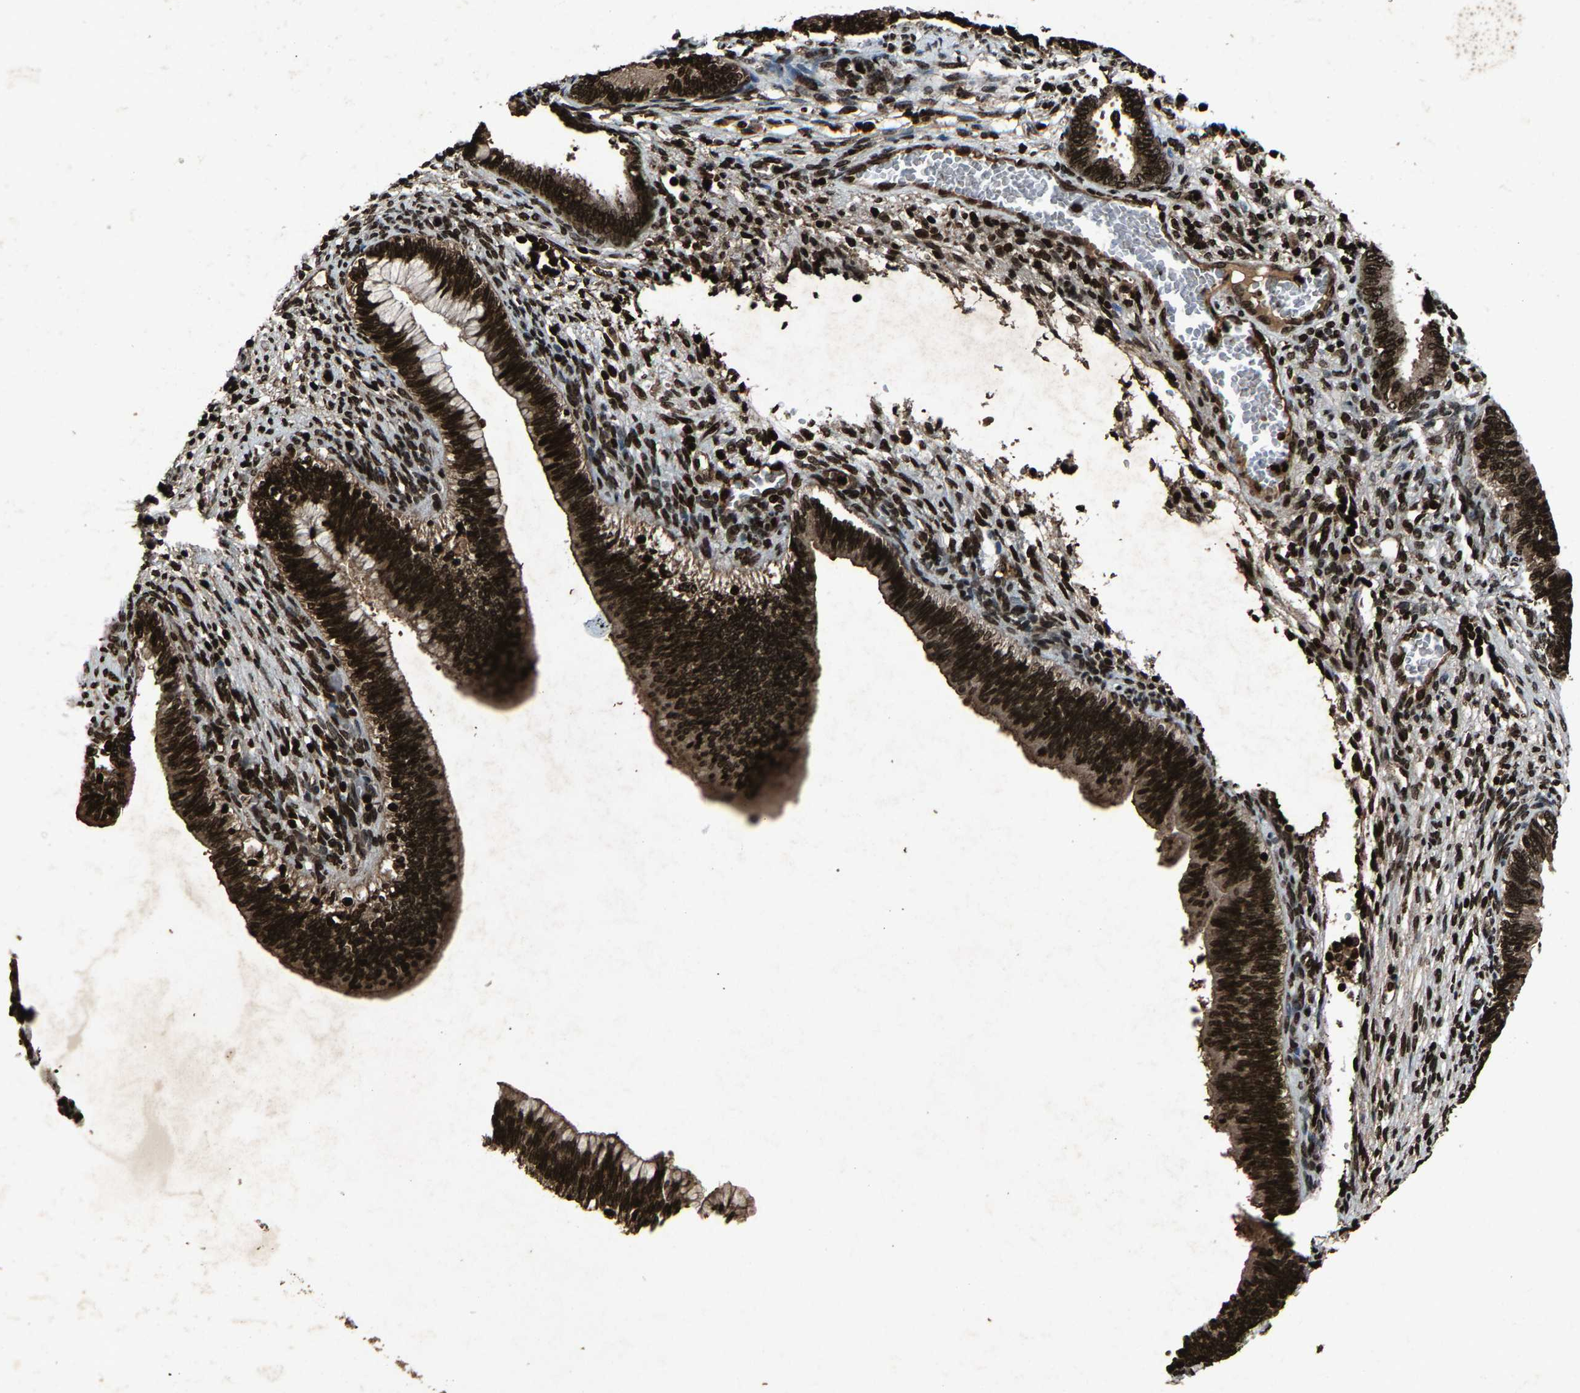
{"staining": {"intensity": "strong", "quantity": ">75%", "location": "cytoplasmic/membranous,nuclear"}, "tissue": "cervical cancer", "cell_type": "Tumor cells", "image_type": "cancer", "snomed": [{"axis": "morphology", "description": "Adenocarcinoma, NOS"}, {"axis": "topography", "description": "Cervix"}], "caption": "The micrograph reveals a brown stain indicating the presence of a protein in the cytoplasmic/membranous and nuclear of tumor cells in cervical cancer (adenocarcinoma). The protein is shown in brown color, while the nuclei are stained blue.", "gene": "H4C1", "patient": {"sex": "female", "age": 44}}